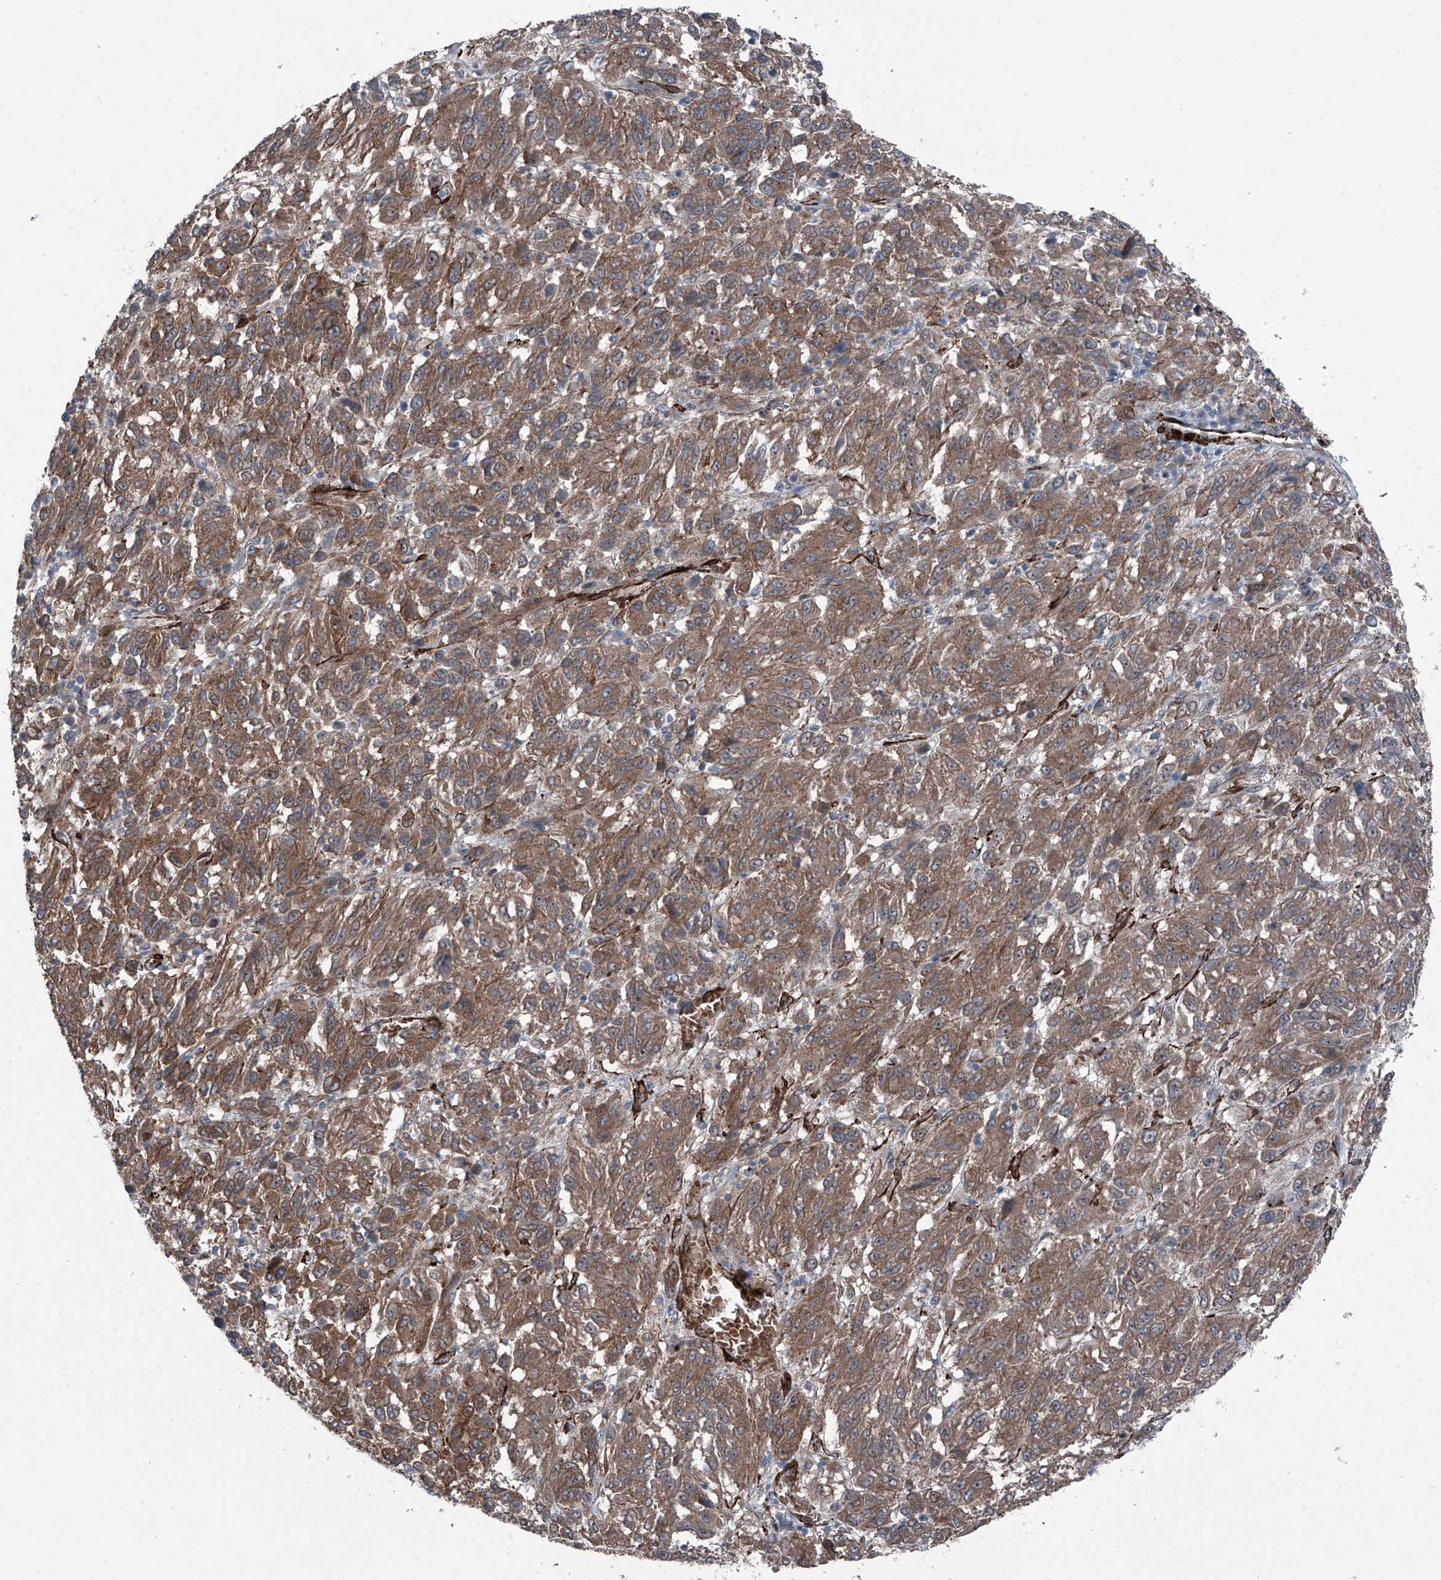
{"staining": {"intensity": "moderate", "quantity": ">75%", "location": "cytoplasmic/membranous"}, "tissue": "melanoma", "cell_type": "Tumor cells", "image_type": "cancer", "snomed": [{"axis": "morphology", "description": "Malignant melanoma, Metastatic site"}, {"axis": "topography", "description": "Lung"}], "caption": "A brown stain labels moderate cytoplasmic/membranous expression of a protein in malignant melanoma (metastatic site) tumor cells.", "gene": "COA7", "patient": {"sex": "male", "age": 64}}